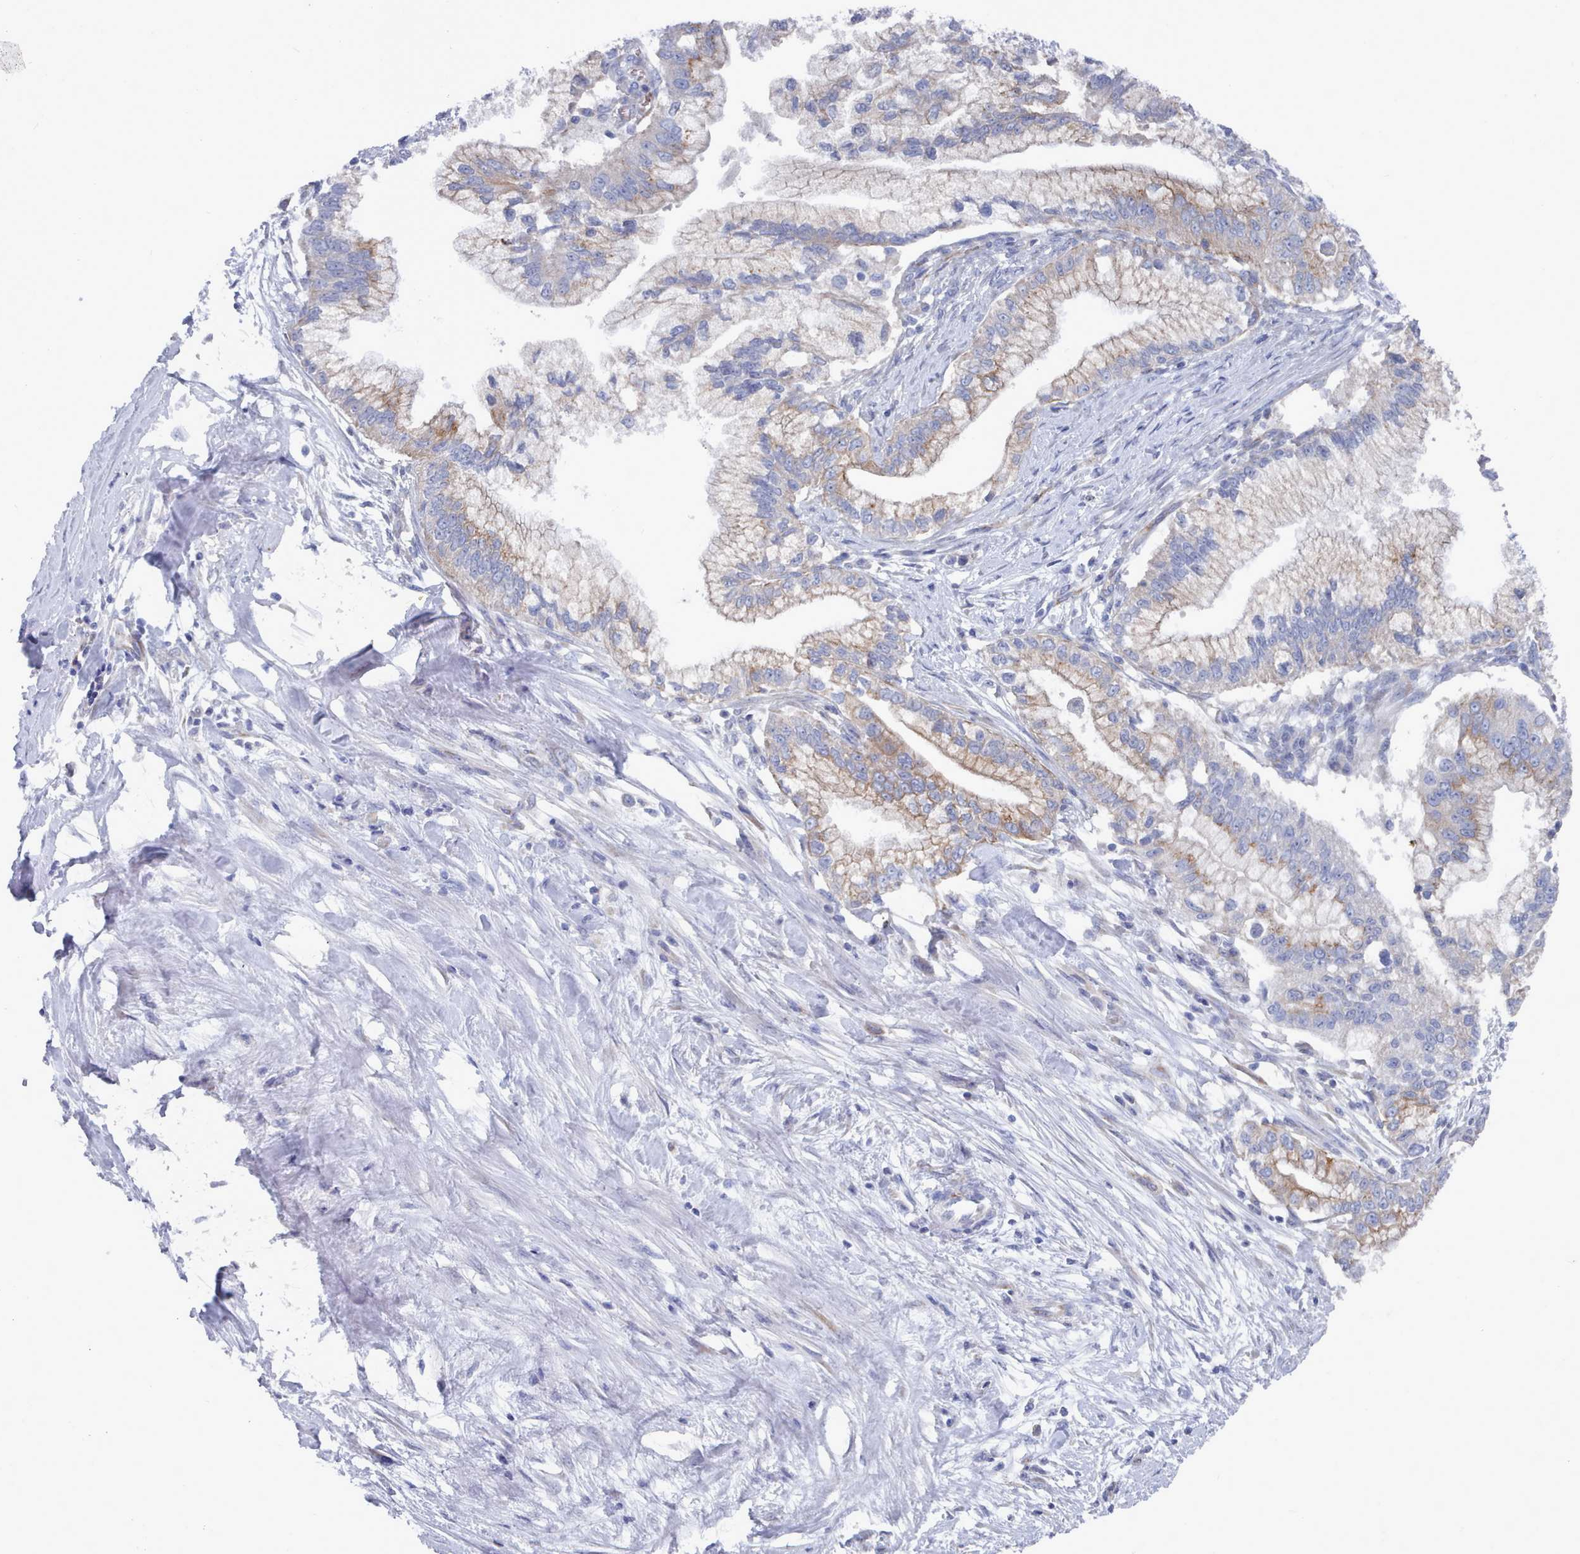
{"staining": {"intensity": "strong", "quantity": "<25%", "location": "cytoplasmic/membranous"}, "tissue": "pancreatic cancer", "cell_type": "Tumor cells", "image_type": "cancer", "snomed": [{"axis": "morphology", "description": "Adenocarcinoma, NOS"}, {"axis": "topography", "description": "Pancreas"}], "caption": "About <25% of tumor cells in human adenocarcinoma (pancreatic) show strong cytoplasmic/membranous protein expression as visualized by brown immunohistochemical staining.", "gene": "PDE4C", "patient": {"sex": "male", "age": 70}}